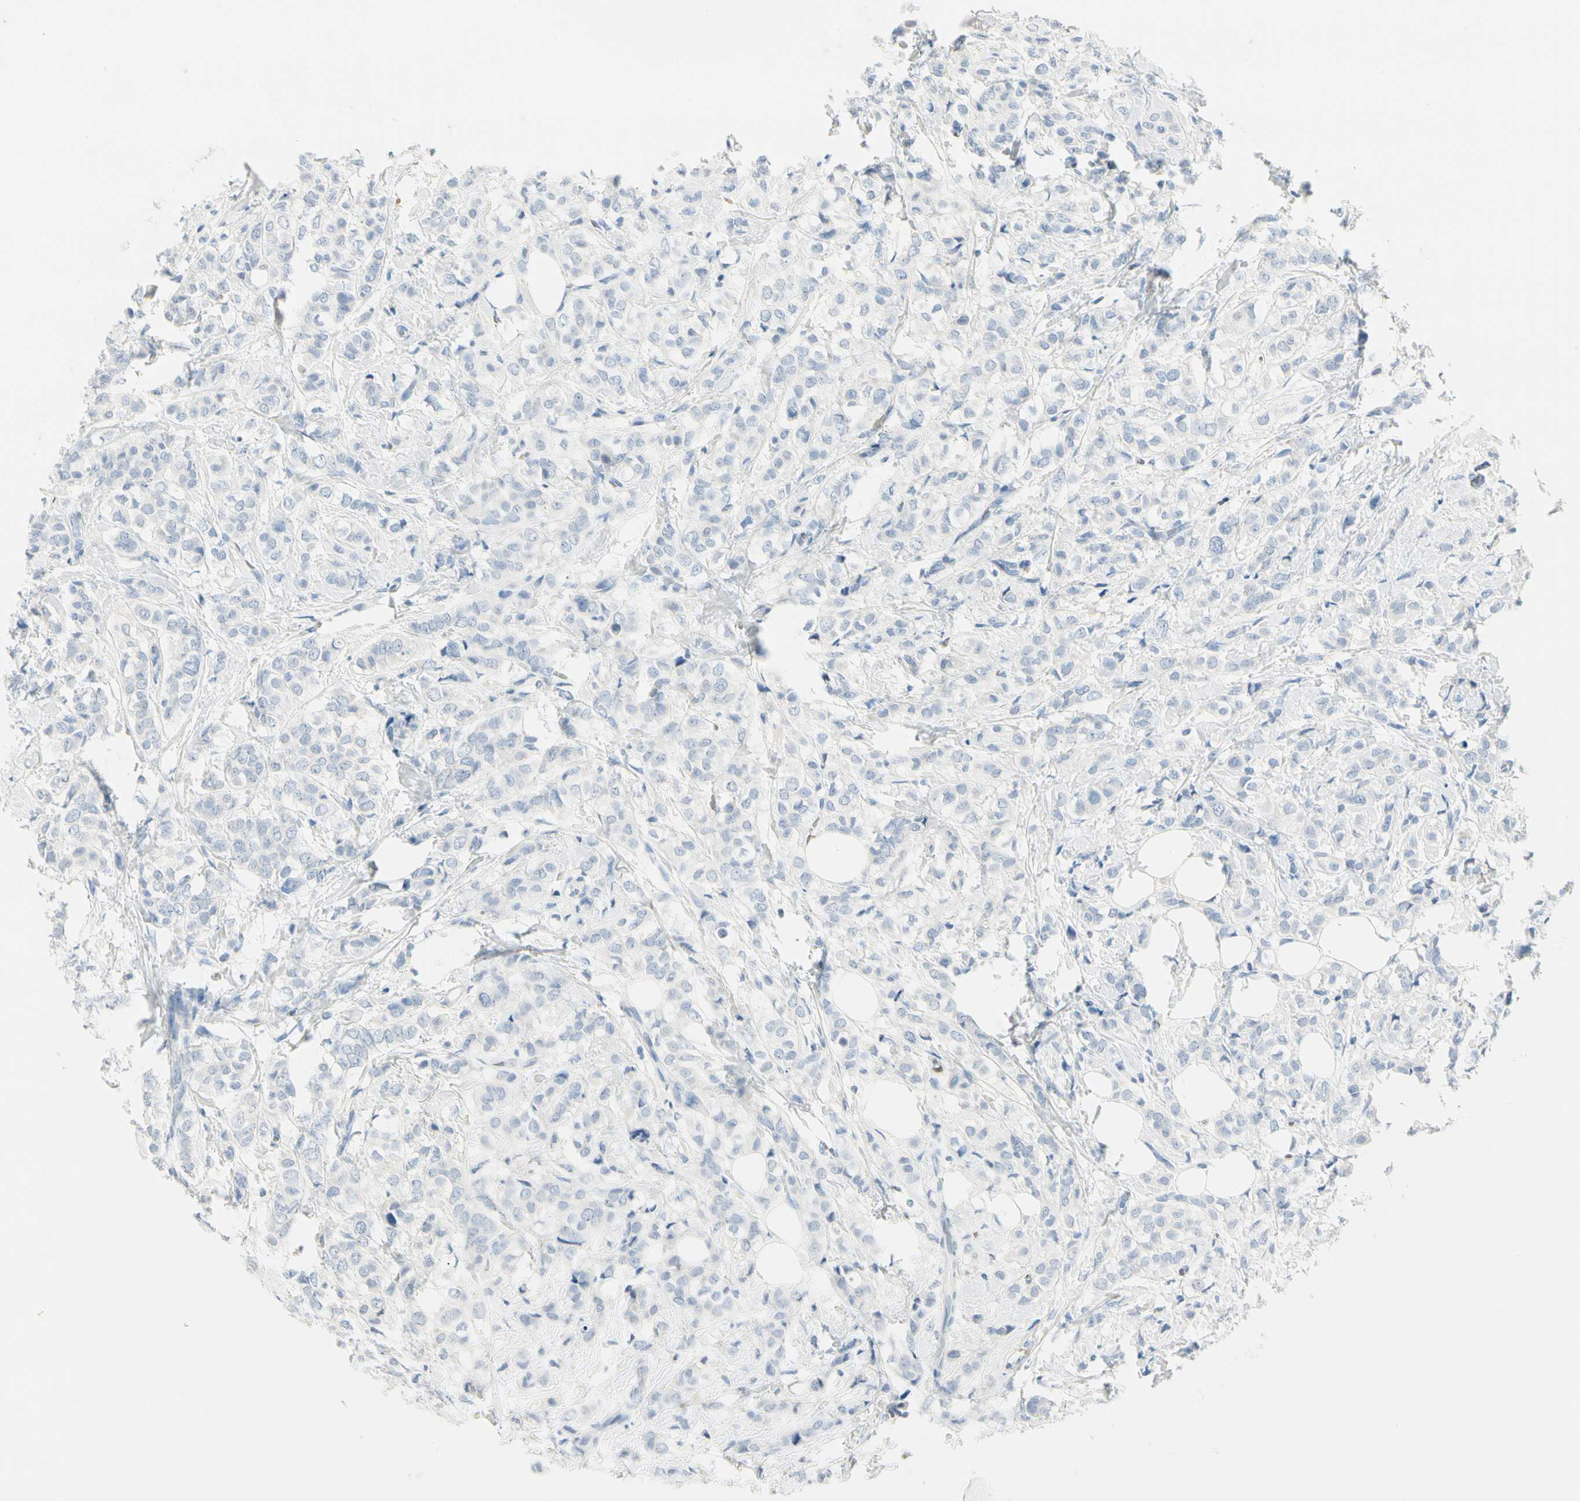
{"staining": {"intensity": "negative", "quantity": "none", "location": "none"}, "tissue": "breast cancer", "cell_type": "Tumor cells", "image_type": "cancer", "snomed": [{"axis": "morphology", "description": "Lobular carcinoma"}, {"axis": "topography", "description": "Breast"}], "caption": "DAB (3,3'-diaminobenzidine) immunohistochemical staining of human lobular carcinoma (breast) displays no significant positivity in tumor cells.", "gene": "CA1", "patient": {"sex": "female", "age": 60}}